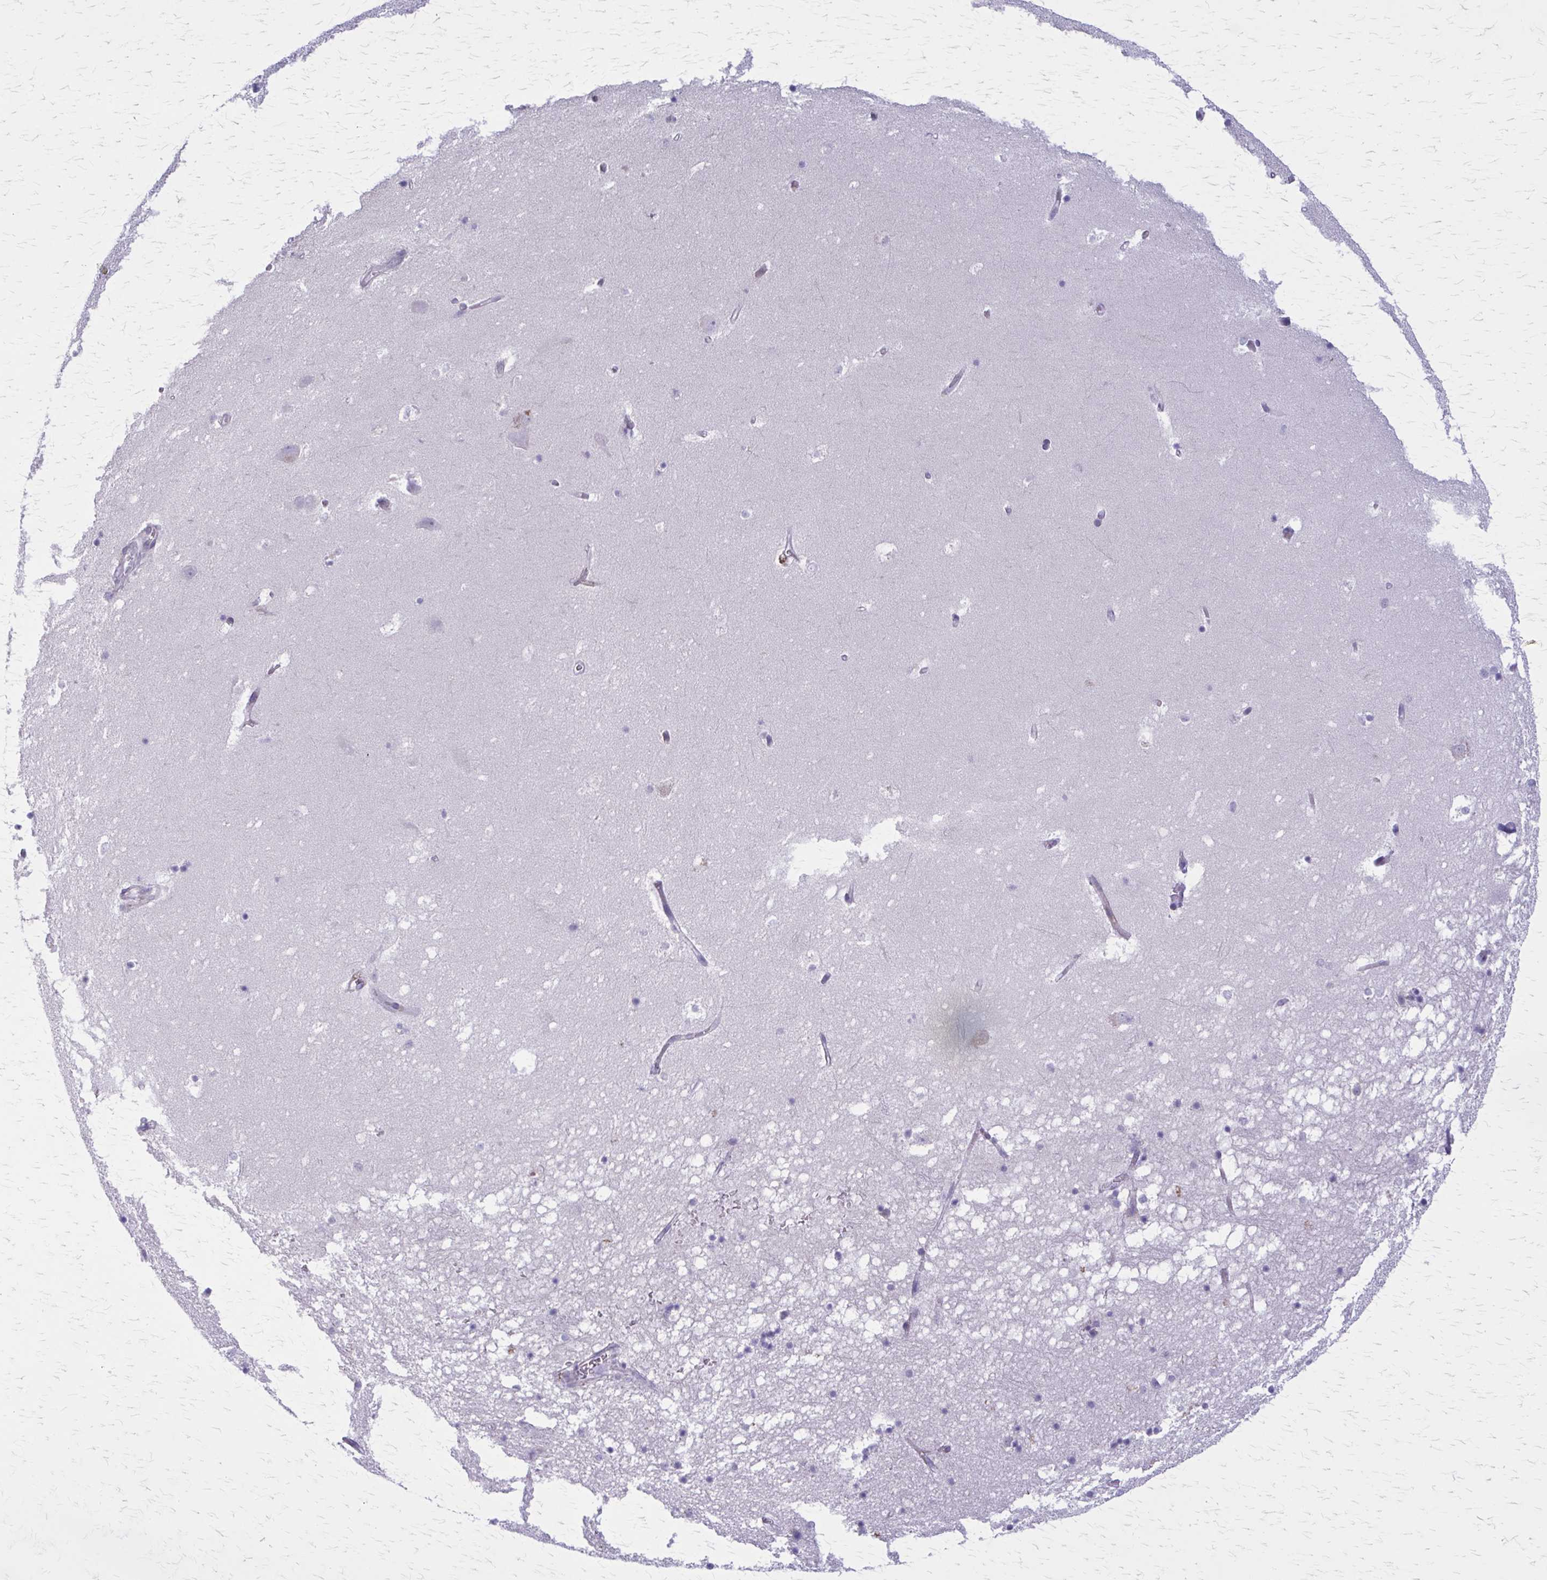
{"staining": {"intensity": "negative", "quantity": "none", "location": "none"}, "tissue": "hippocampus", "cell_type": "Glial cells", "image_type": "normal", "snomed": [{"axis": "morphology", "description": "Normal tissue, NOS"}, {"axis": "topography", "description": "Hippocampus"}], "caption": "Hippocampus stained for a protein using immunohistochemistry (IHC) reveals no staining glial cells.", "gene": "PITPNM1", "patient": {"sex": "male", "age": 58}}